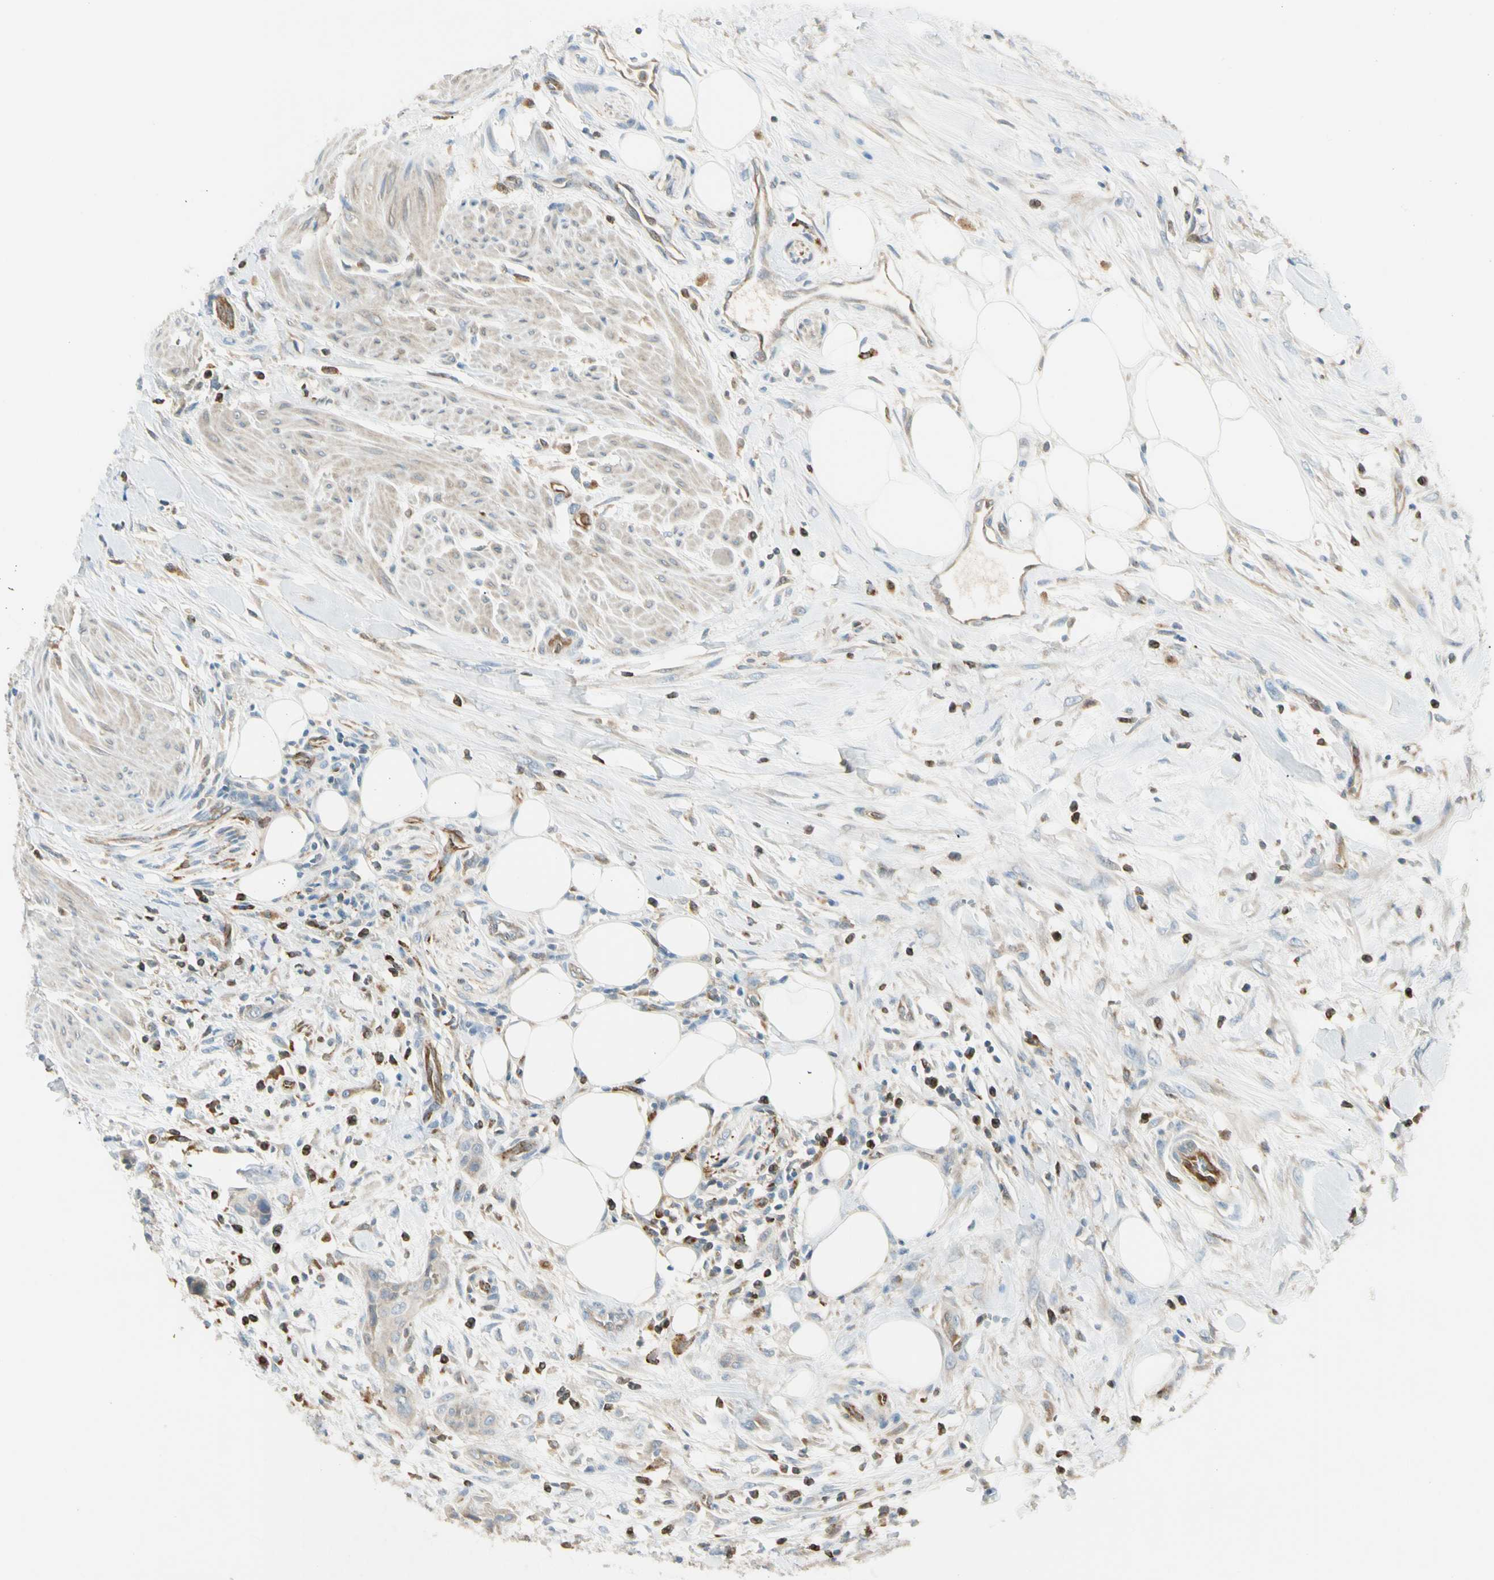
{"staining": {"intensity": "negative", "quantity": "none", "location": "none"}, "tissue": "urothelial cancer", "cell_type": "Tumor cells", "image_type": "cancer", "snomed": [{"axis": "morphology", "description": "Urothelial carcinoma, High grade"}, {"axis": "topography", "description": "Urinary bladder"}], "caption": "The micrograph displays no staining of tumor cells in urothelial carcinoma (high-grade). Brightfield microscopy of immunohistochemistry stained with DAB (brown) and hematoxylin (blue), captured at high magnification.", "gene": "LPCAT2", "patient": {"sex": "male", "age": 35}}